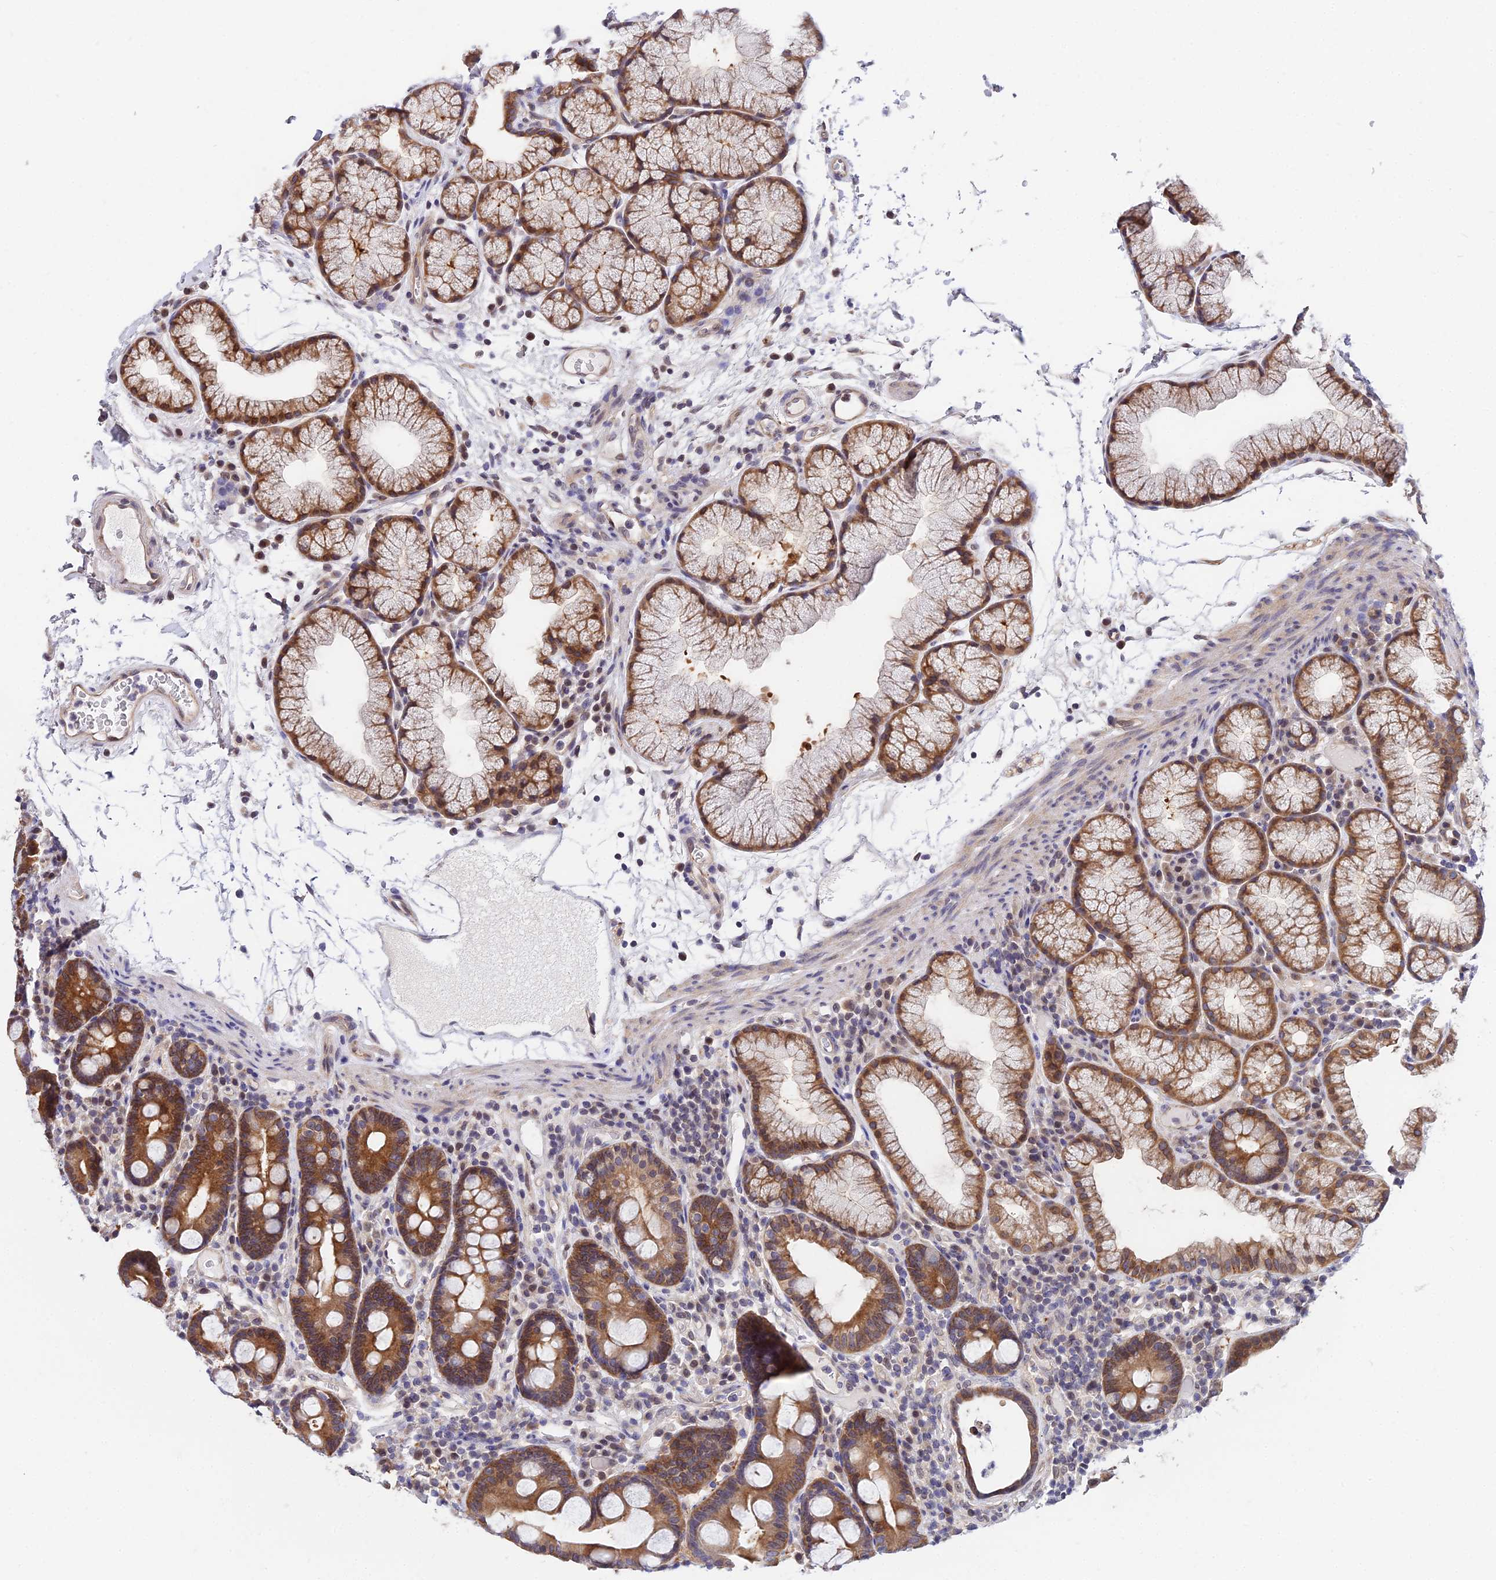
{"staining": {"intensity": "moderate", "quantity": "25%-75%", "location": "cytoplasmic/membranous"}, "tissue": "duodenum", "cell_type": "Glandular cells", "image_type": "normal", "snomed": [{"axis": "morphology", "description": "Normal tissue, NOS"}, {"axis": "topography", "description": "Duodenum"}], "caption": "The histopathology image exhibits immunohistochemical staining of unremarkable duodenum. There is moderate cytoplasmic/membranous staining is seen in approximately 25%-75% of glandular cells.", "gene": "INPP4A", "patient": {"sex": "male", "age": 54}}